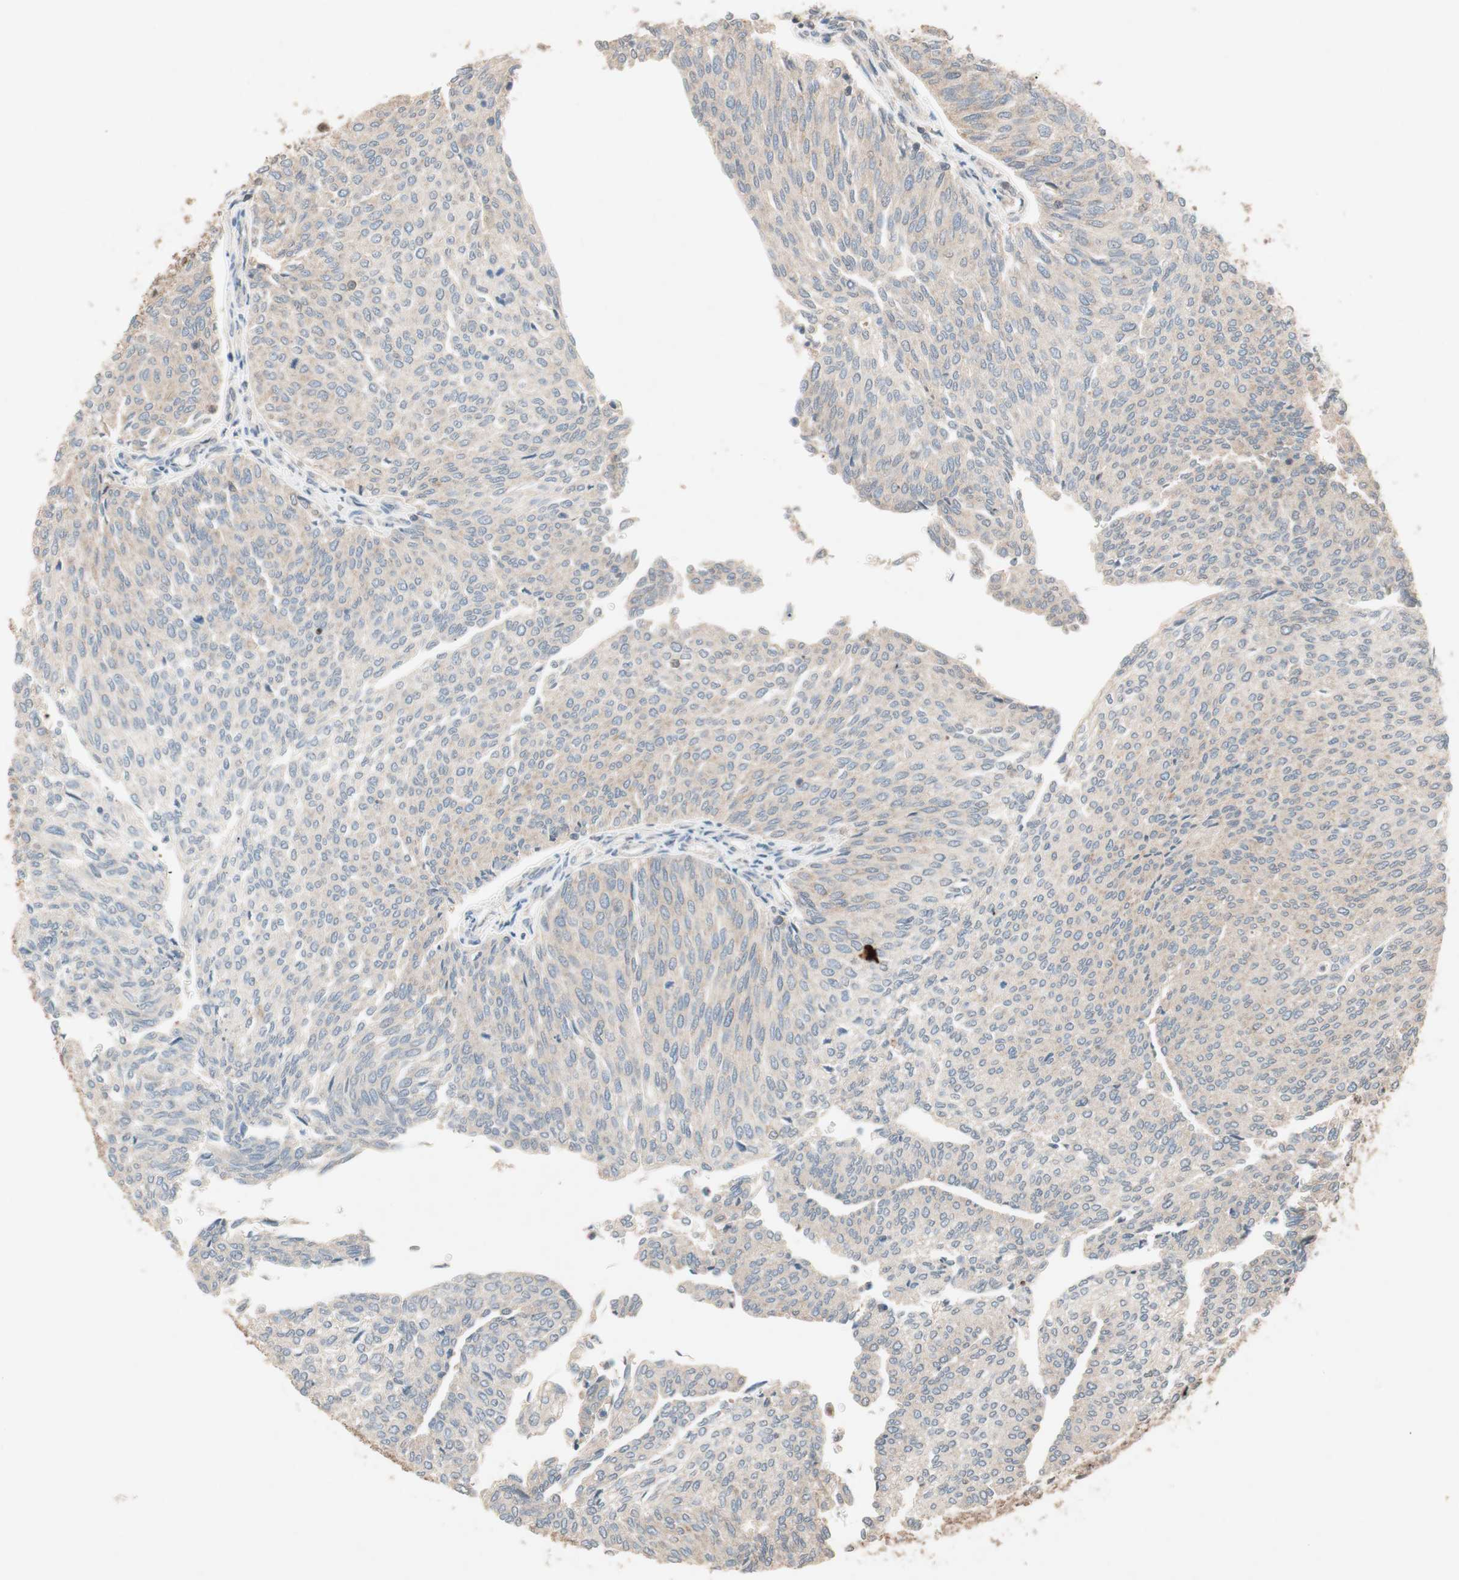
{"staining": {"intensity": "moderate", "quantity": ">75%", "location": "cytoplasmic/membranous,nuclear"}, "tissue": "urothelial cancer", "cell_type": "Tumor cells", "image_type": "cancer", "snomed": [{"axis": "morphology", "description": "Urothelial carcinoma, Low grade"}, {"axis": "topography", "description": "Urinary bladder"}], "caption": "This histopathology image reveals IHC staining of human urothelial cancer, with medium moderate cytoplasmic/membranous and nuclear positivity in approximately >75% of tumor cells.", "gene": "GART", "patient": {"sex": "female", "age": 79}}